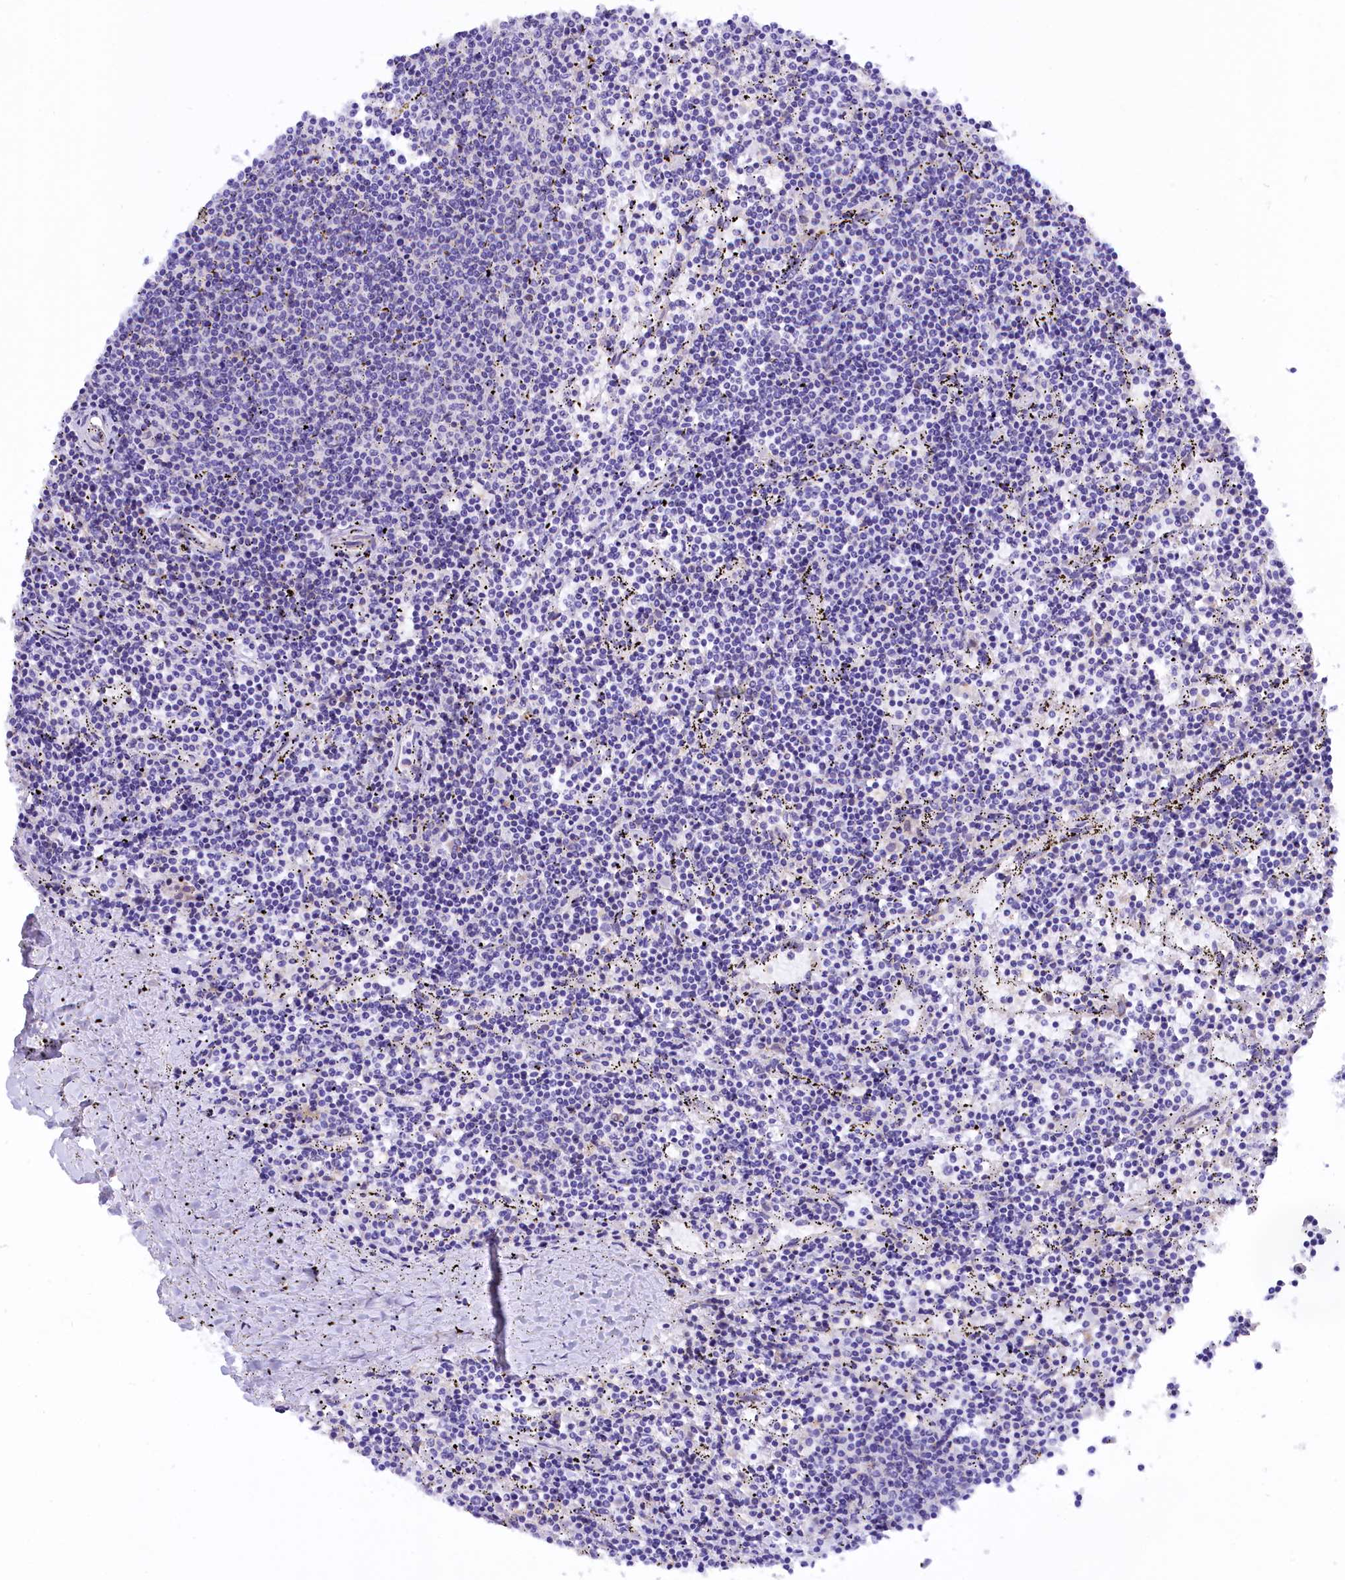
{"staining": {"intensity": "negative", "quantity": "none", "location": "none"}, "tissue": "lymphoma", "cell_type": "Tumor cells", "image_type": "cancer", "snomed": [{"axis": "morphology", "description": "Malignant lymphoma, non-Hodgkin's type, Low grade"}, {"axis": "topography", "description": "Spleen"}], "caption": "DAB immunohistochemical staining of lymphoma exhibits no significant positivity in tumor cells.", "gene": "COL6A5", "patient": {"sex": "female", "age": 50}}